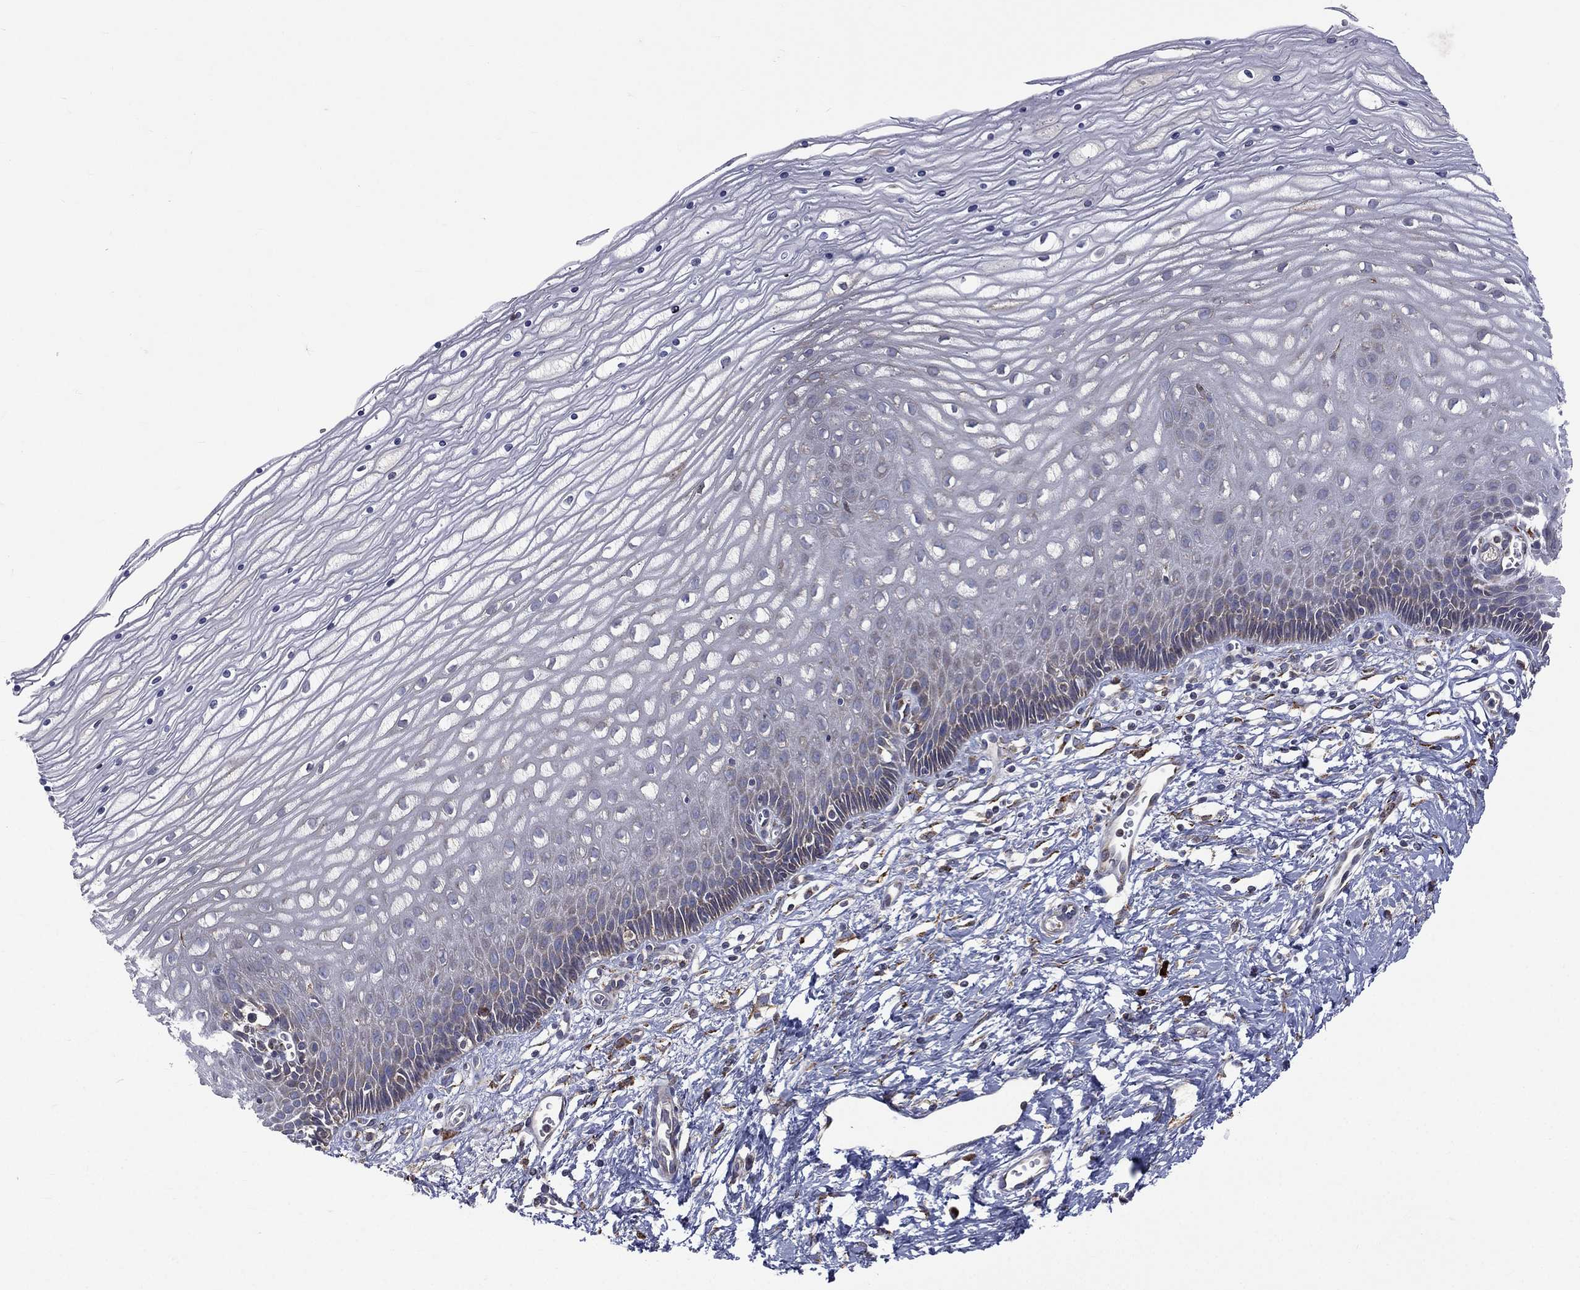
{"staining": {"intensity": "strong", "quantity": ">75%", "location": "cytoplasmic/membranous"}, "tissue": "cervix", "cell_type": "Glandular cells", "image_type": "normal", "snomed": [{"axis": "morphology", "description": "Normal tissue, NOS"}, {"axis": "topography", "description": "Cervix"}], "caption": "An IHC histopathology image of normal tissue is shown. Protein staining in brown labels strong cytoplasmic/membranous positivity in cervix within glandular cells.", "gene": "C20orf96", "patient": {"sex": "female", "age": 35}}